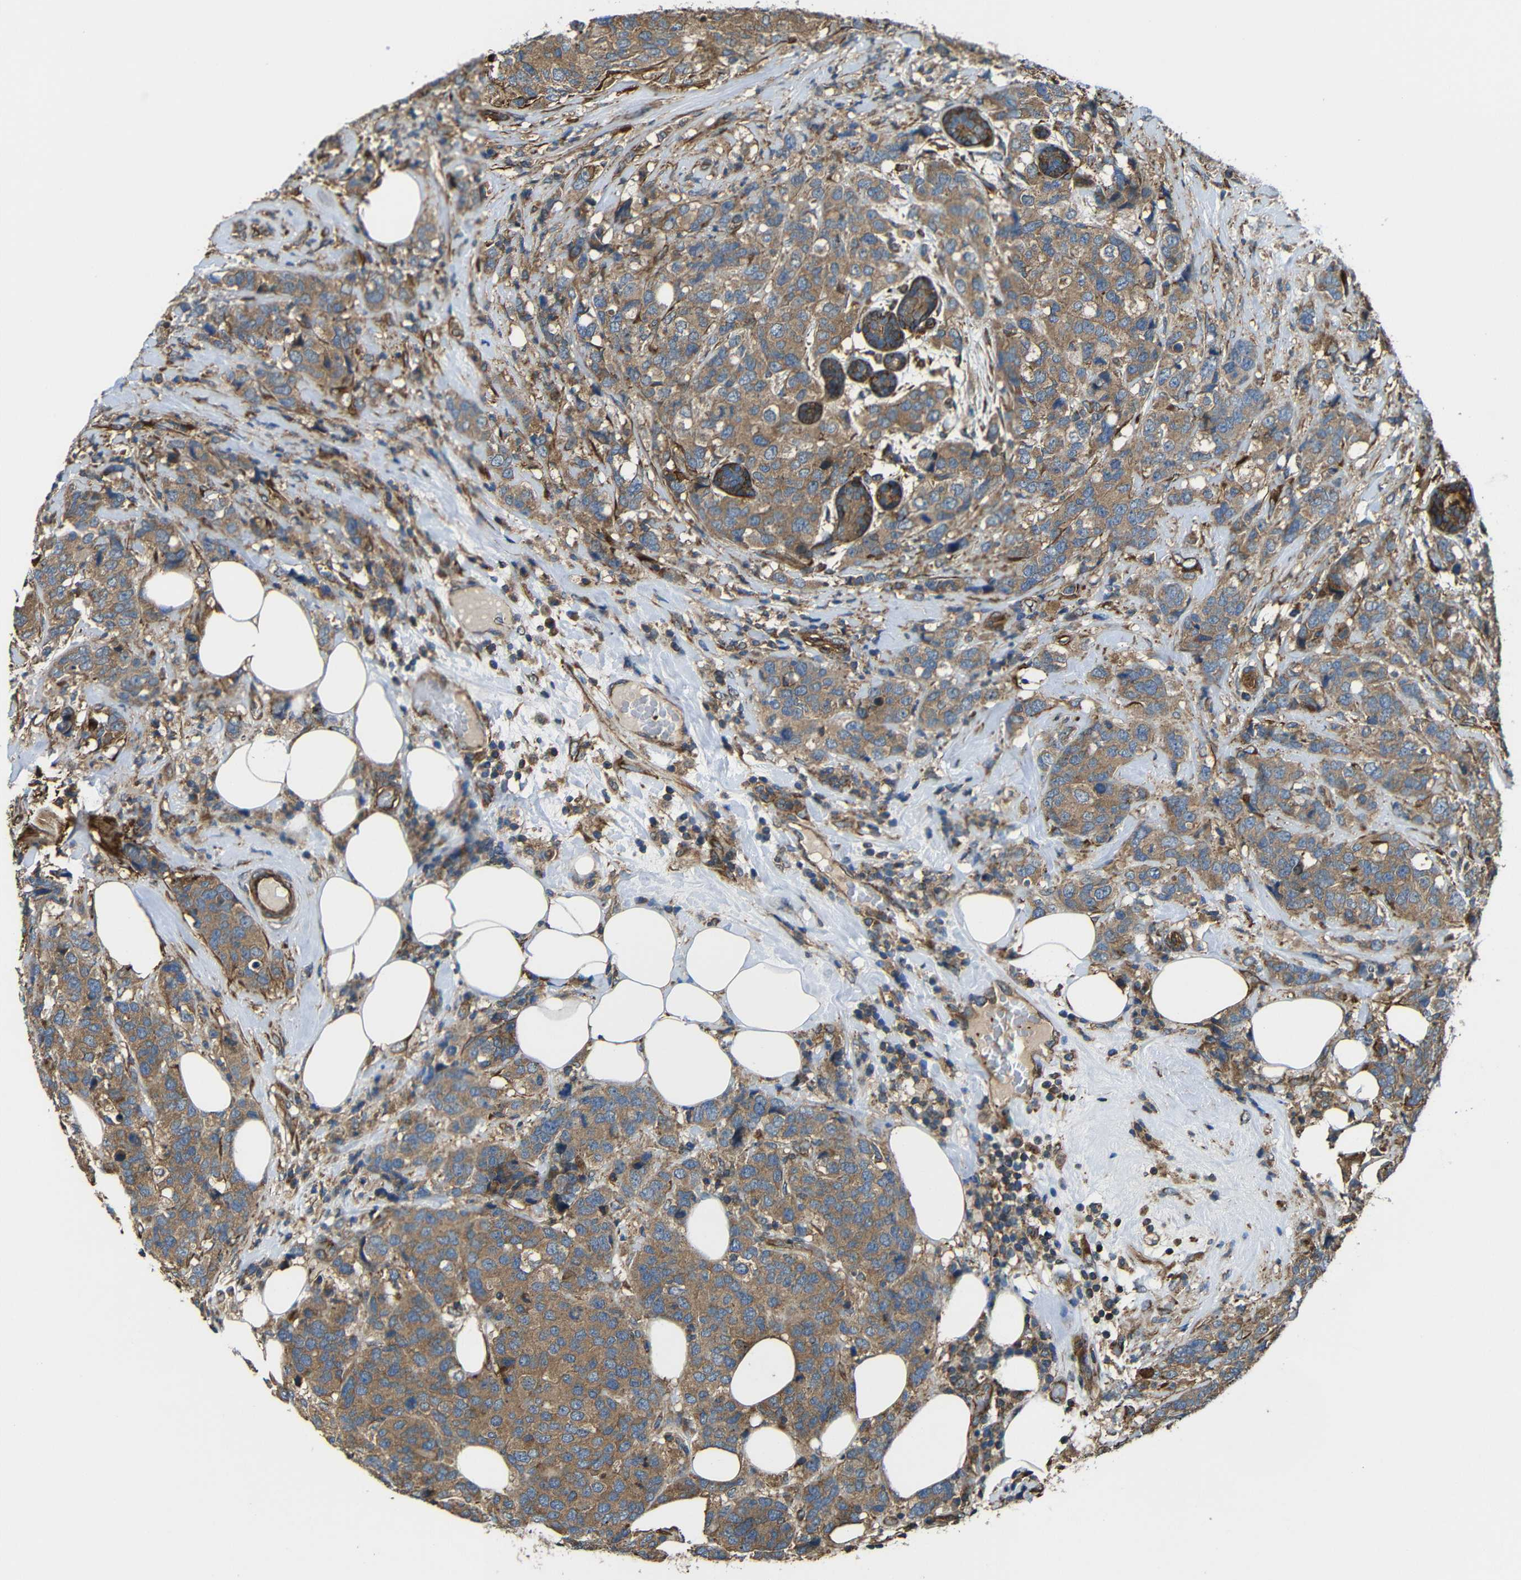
{"staining": {"intensity": "moderate", "quantity": ">75%", "location": "cytoplasmic/membranous"}, "tissue": "breast cancer", "cell_type": "Tumor cells", "image_type": "cancer", "snomed": [{"axis": "morphology", "description": "Lobular carcinoma"}, {"axis": "topography", "description": "Breast"}], "caption": "Moderate cytoplasmic/membranous positivity is seen in approximately >75% of tumor cells in breast cancer (lobular carcinoma).", "gene": "PTCH1", "patient": {"sex": "female", "age": 59}}